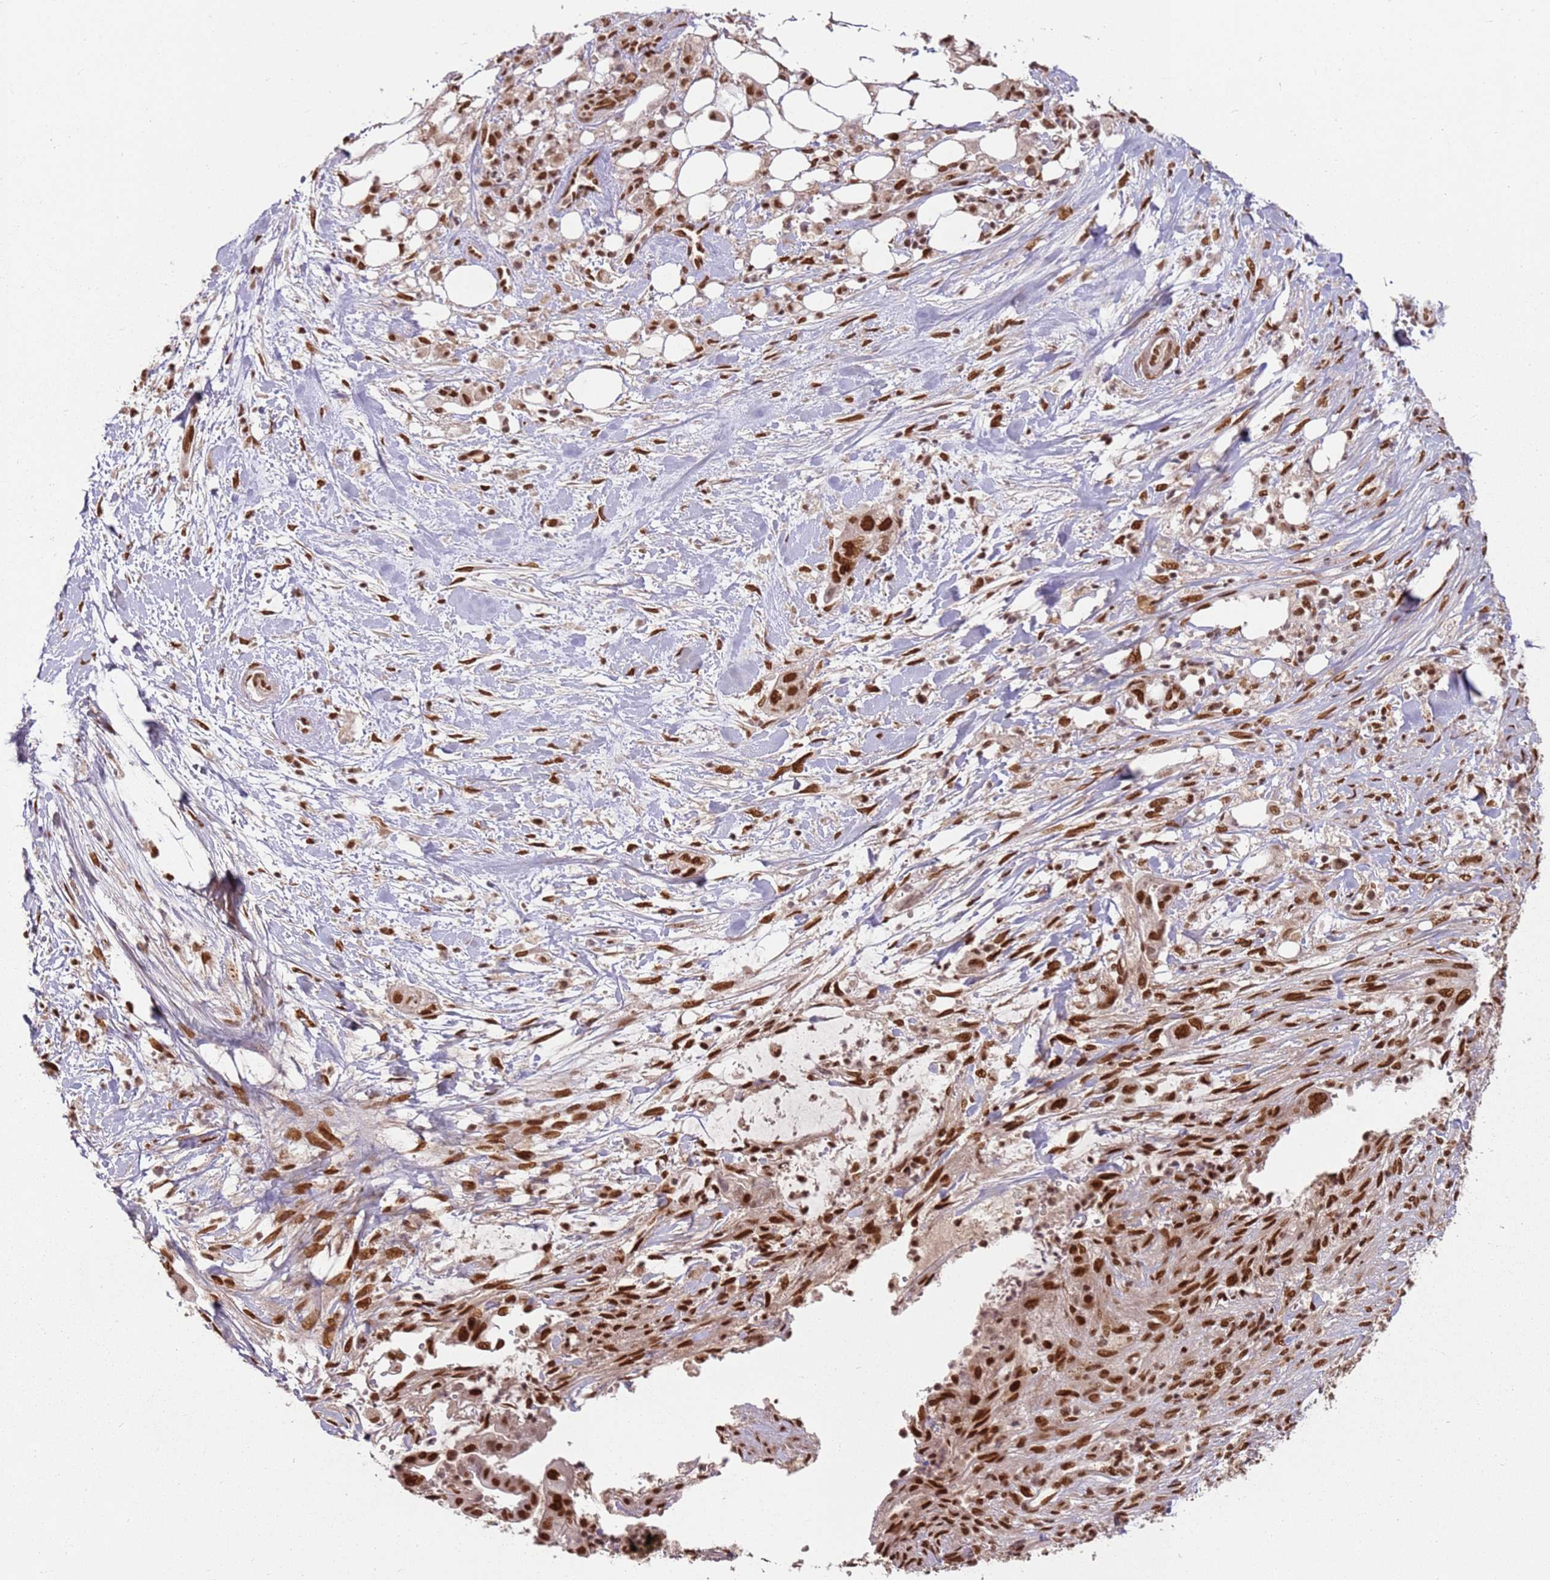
{"staining": {"intensity": "strong", "quantity": ">75%", "location": "nuclear"}, "tissue": "pancreatic cancer", "cell_type": "Tumor cells", "image_type": "cancer", "snomed": [{"axis": "morphology", "description": "Adenocarcinoma, NOS"}, {"axis": "topography", "description": "Pancreas"}], "caption": "Pancreatic adenocarcinoma stained with immunohistochemistry (IHC) shows strong nuclear positivity in approximately >75% of tumor cells.", "gene": "TENT4A", "patient": {"sex": "male", "age": 44}}